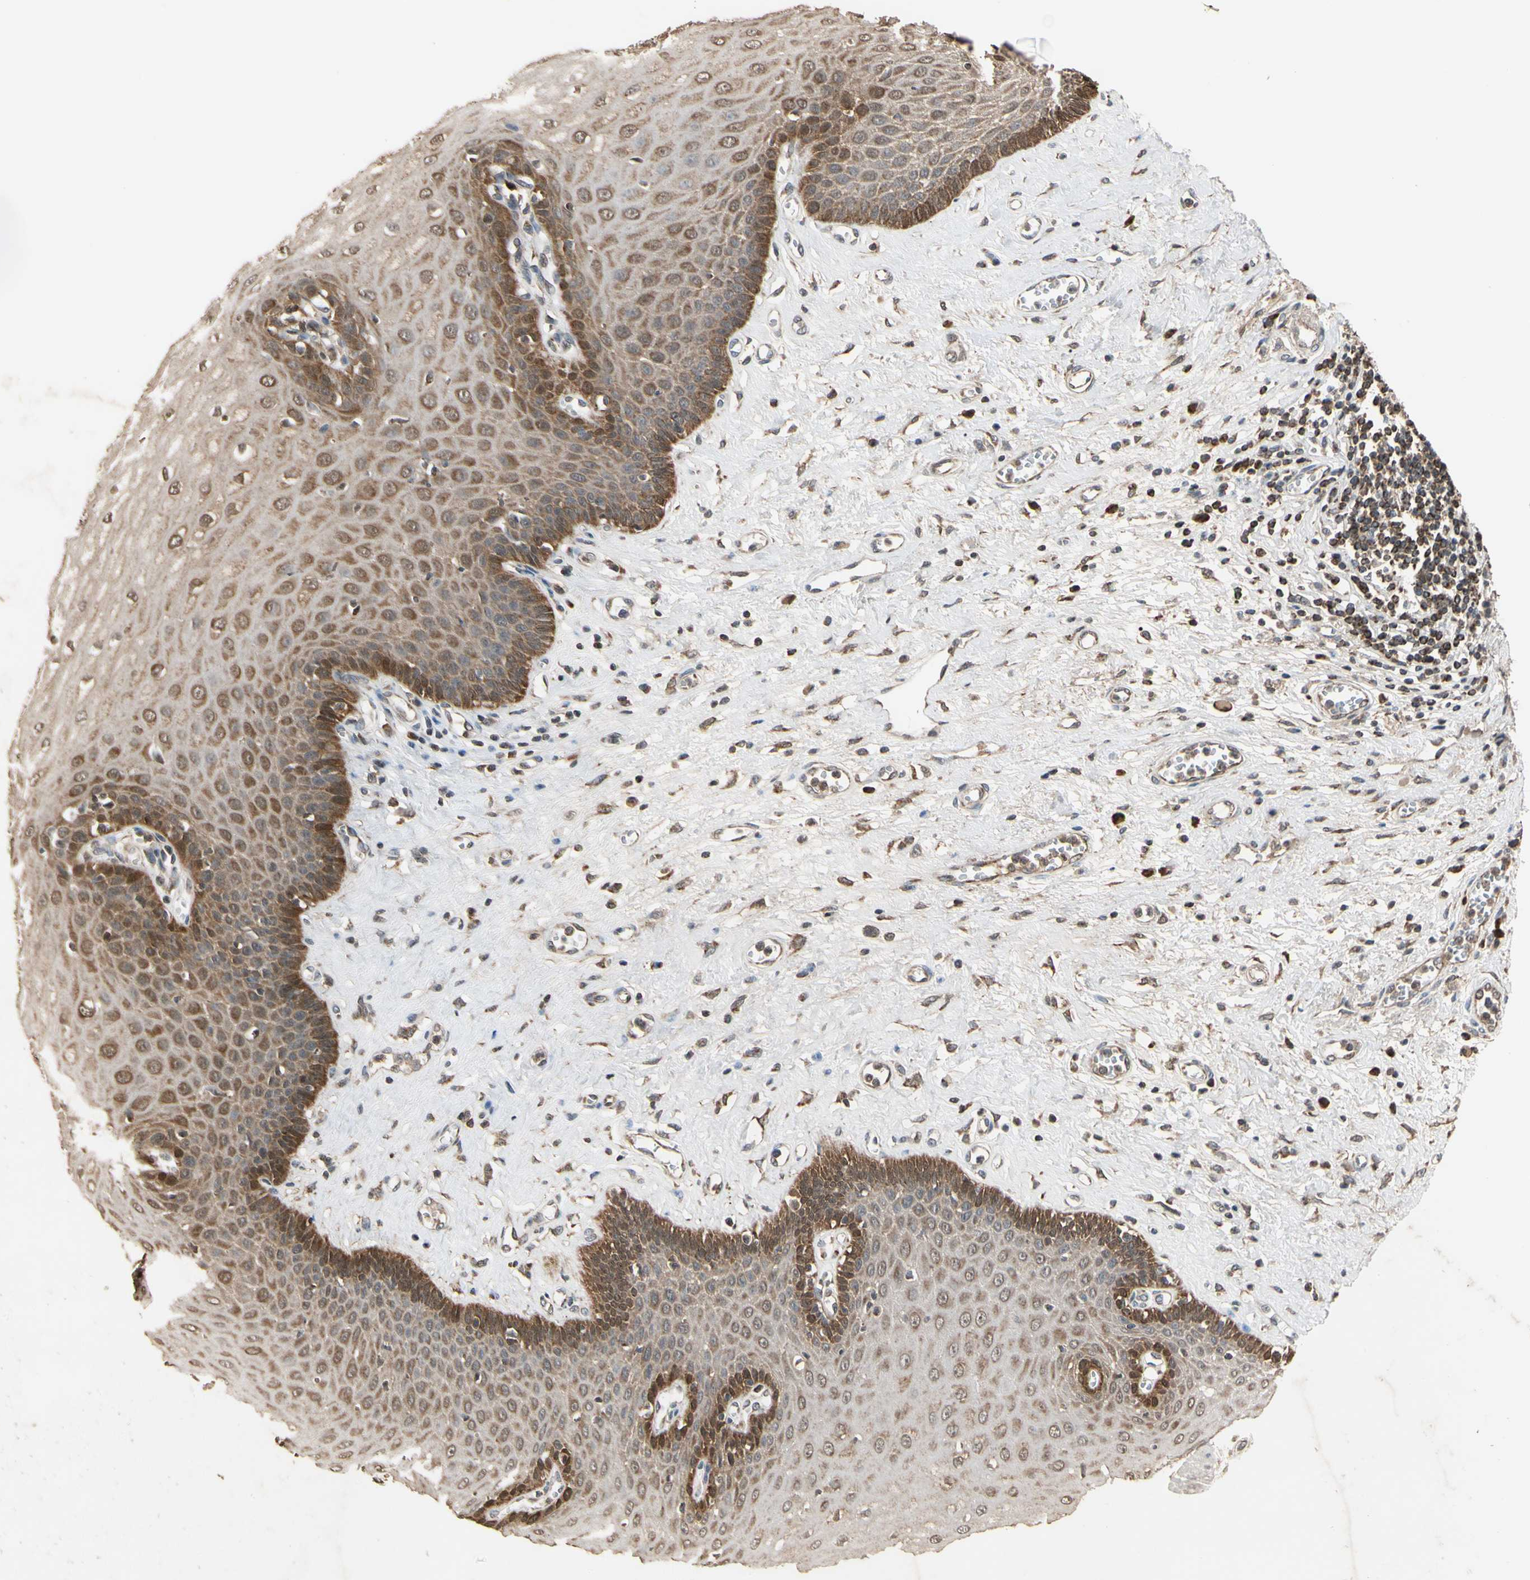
{"staining": {"intensity": "moderate", "quantity": ">75%", "location": "cytoplasmic/membranous,nuclear"}, "tissue": "esophagus", "cell_type": "Squamous epithelial cells", "image_type": "normal", "snomed": [{"axis": "morphology", "description": "Normal tissue, NOS"}, {"axis": "morphology", "description": "Squamous cell carcinoma, NOS"}, {"axis": "topography", "description": "Esophagus"}], "caption": "Protein staining by IHC reveals moderate cytoplasmic/membranous,nuclear positivity in about >75% of squamous epithelial cells in unremarkable esophagus.", "gene": "PRDX5", "patient": {"sex": "male", "age": 65}}